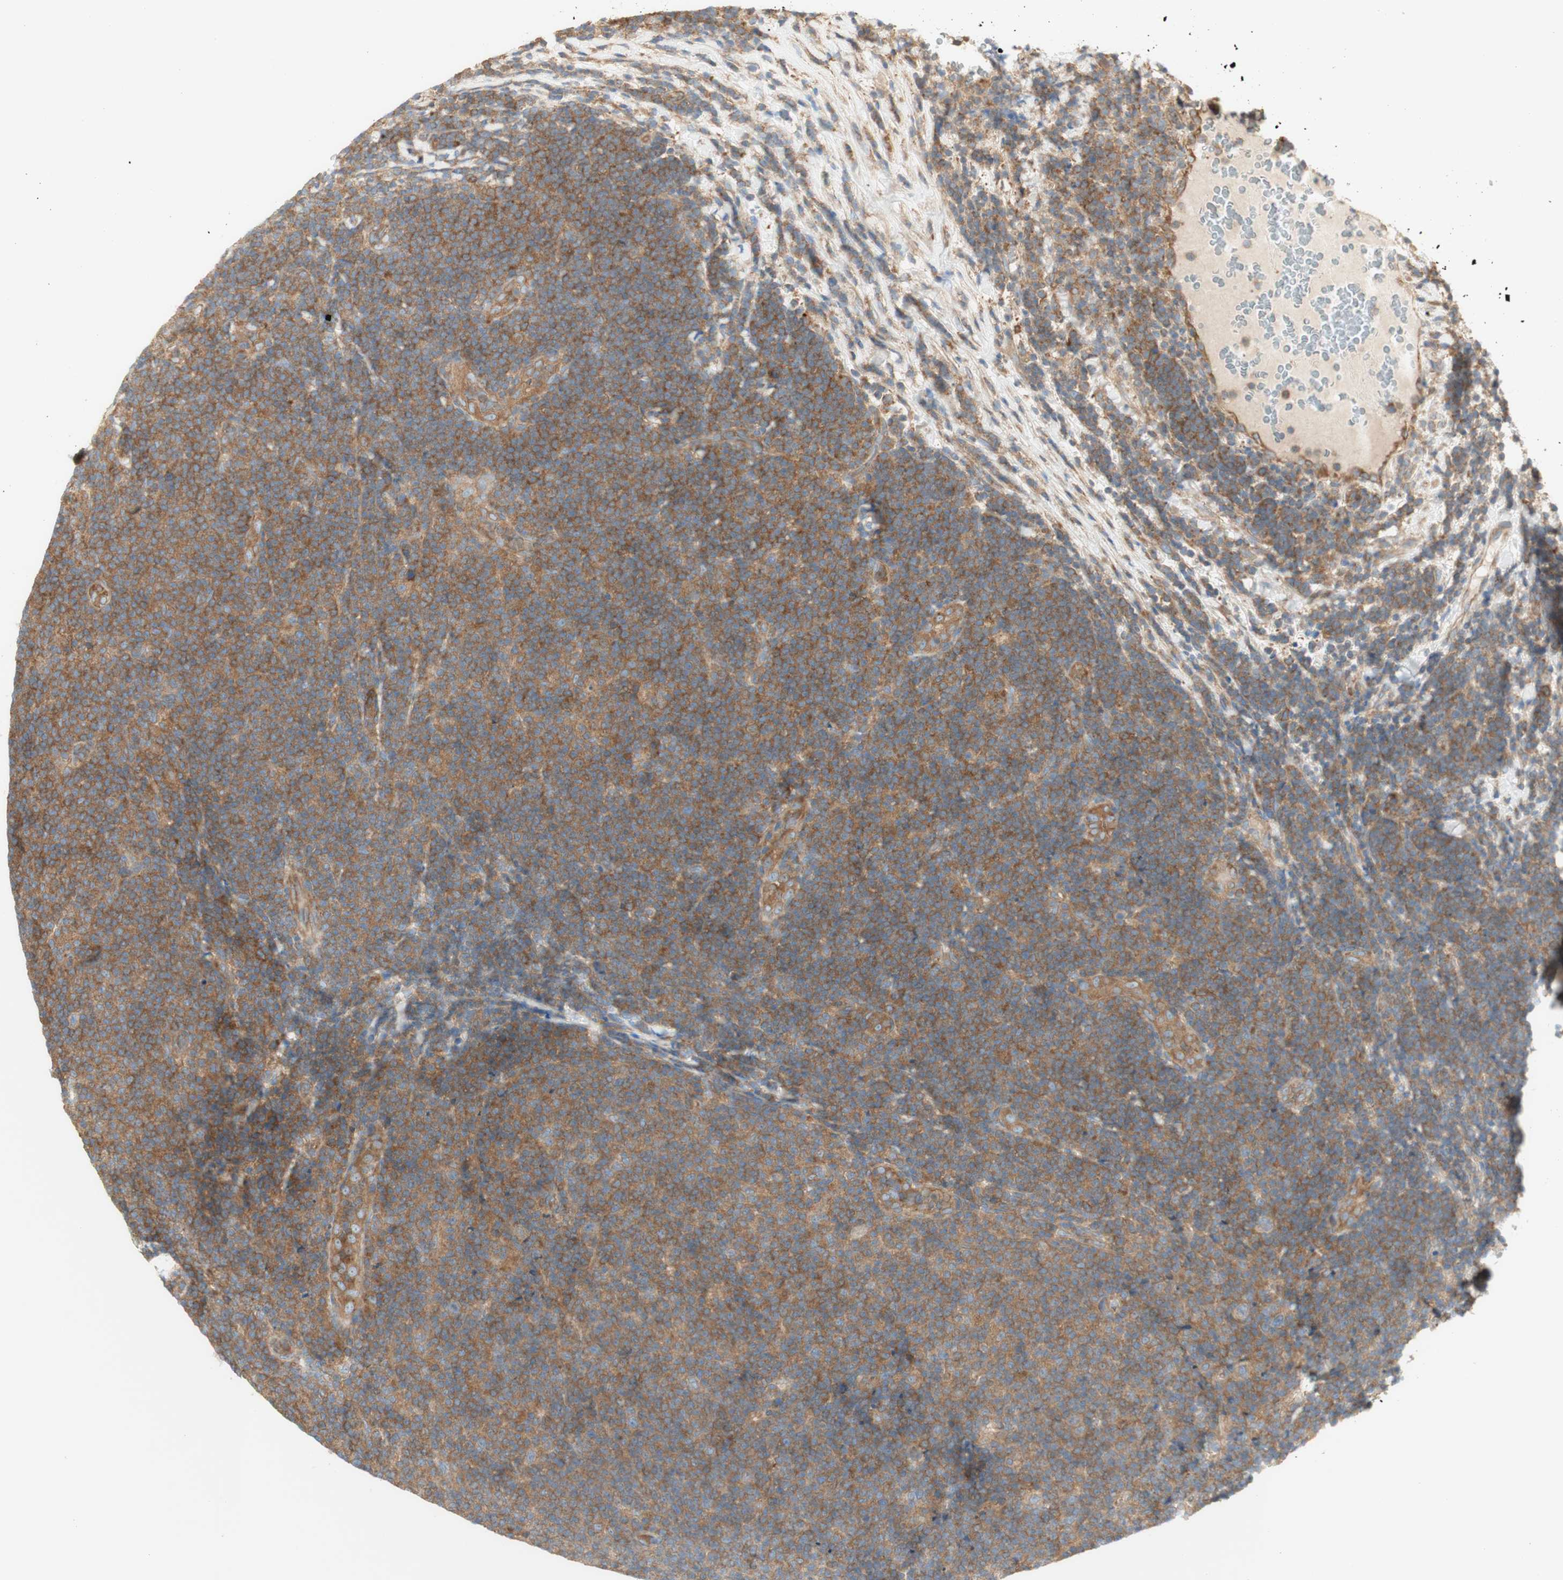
{"staining": {"intensity": "moderate", "quantity": ">75%", "location": "cytoplasmic/membranous"}, "tissue": "lymphoma", "cell_type": "Tumor cells", "image_type": "cancer", "snomed": [{"axis": "morphology", "description": "Malignant lymphoma, non-Hodgkin's type, Low grade"}, {"axis": "topography", "description": "Lymph node"}], "caption": "Human lymphoma stained with a protein marker shows moderate staining in tumor cells.", "gene": "IKBKG", "patient": {"sex": "male", "age": 83}}